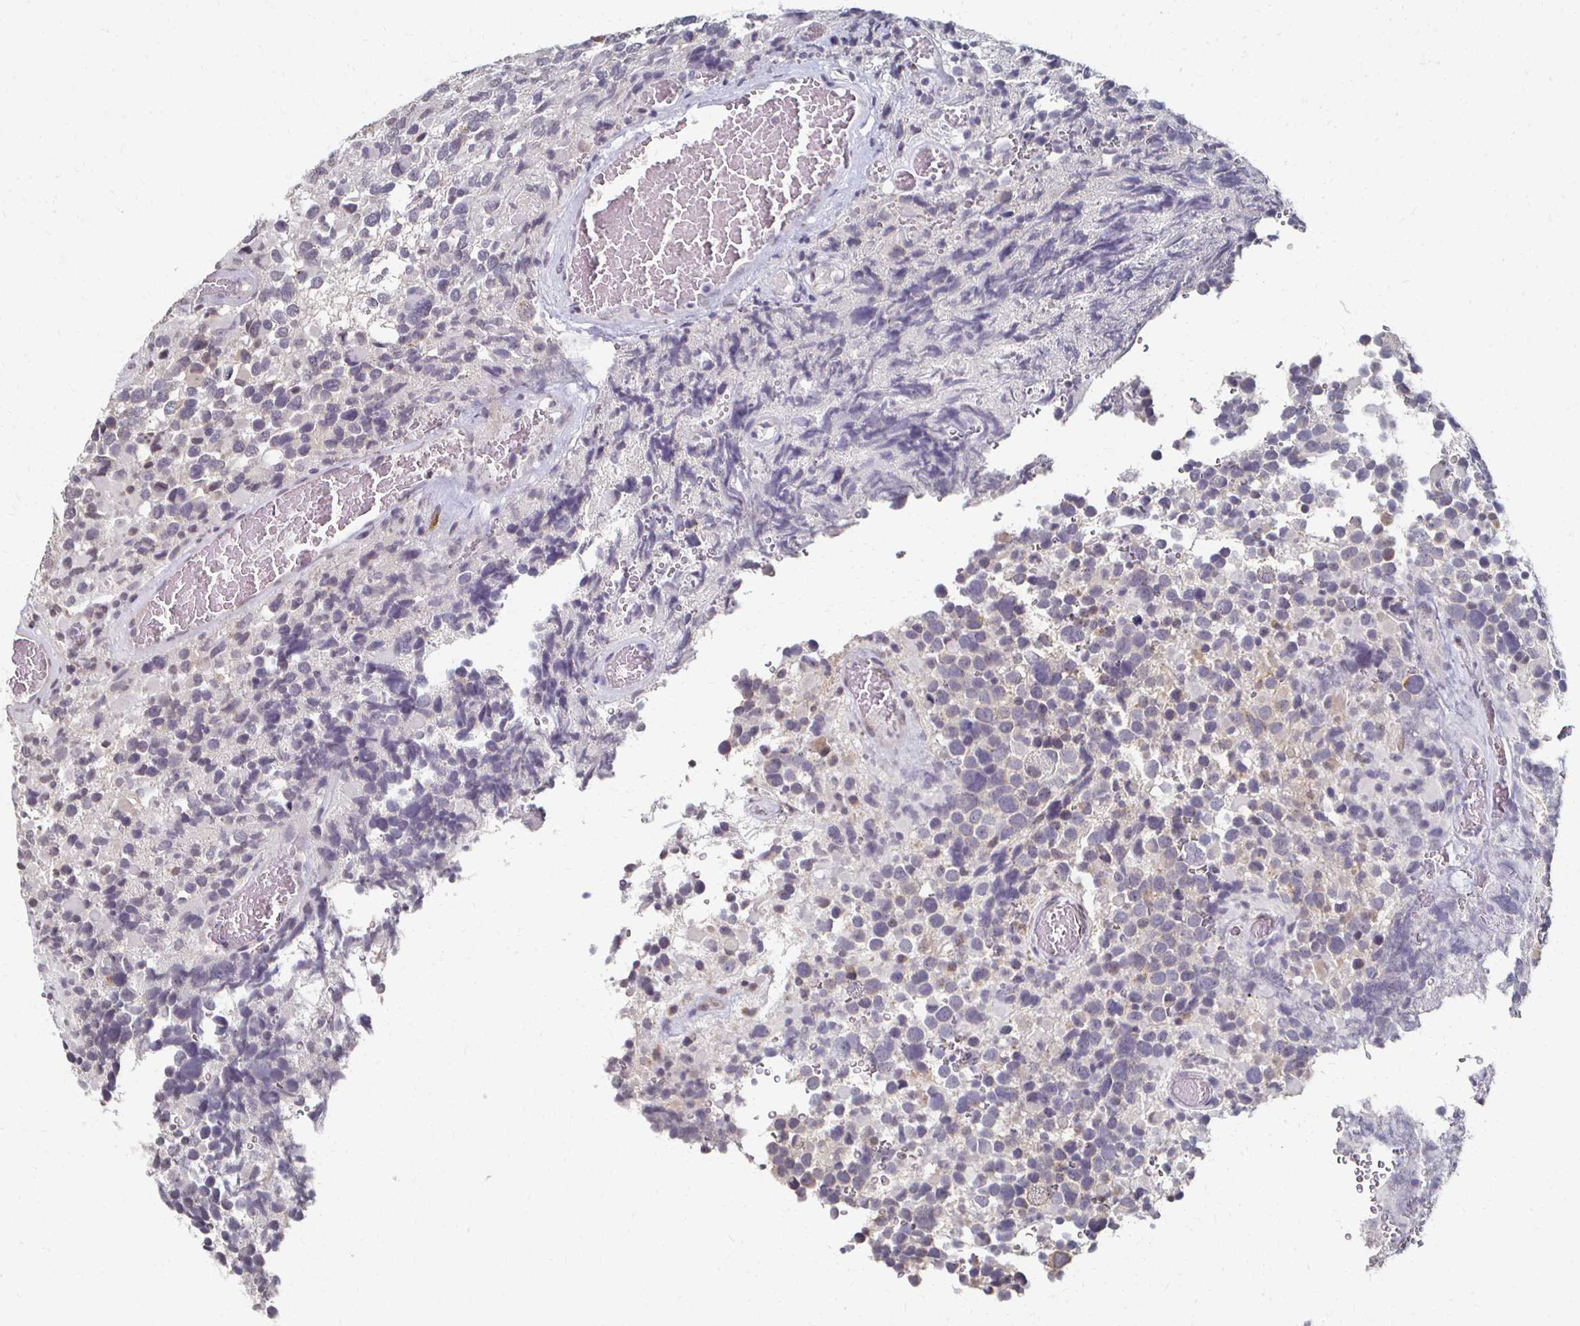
{"staining": {"intensity": "negative", "quantity": "none", "location": "none"}, "tissue": "glioma", "cell_type": "Tumor cells", "image_type": "cancer", "snomed": [{"axis": "morphology", "description": "Glioma, malignant, High grade"}, {"axis": "topography", "description": "Brain"}], "caption": "Human malignant glioma (high-grade) stained for a protein using IHC reveals no expression in tumor cells.", "gene": "DAB1", "patient": {"sex": "female", "age": 40}}